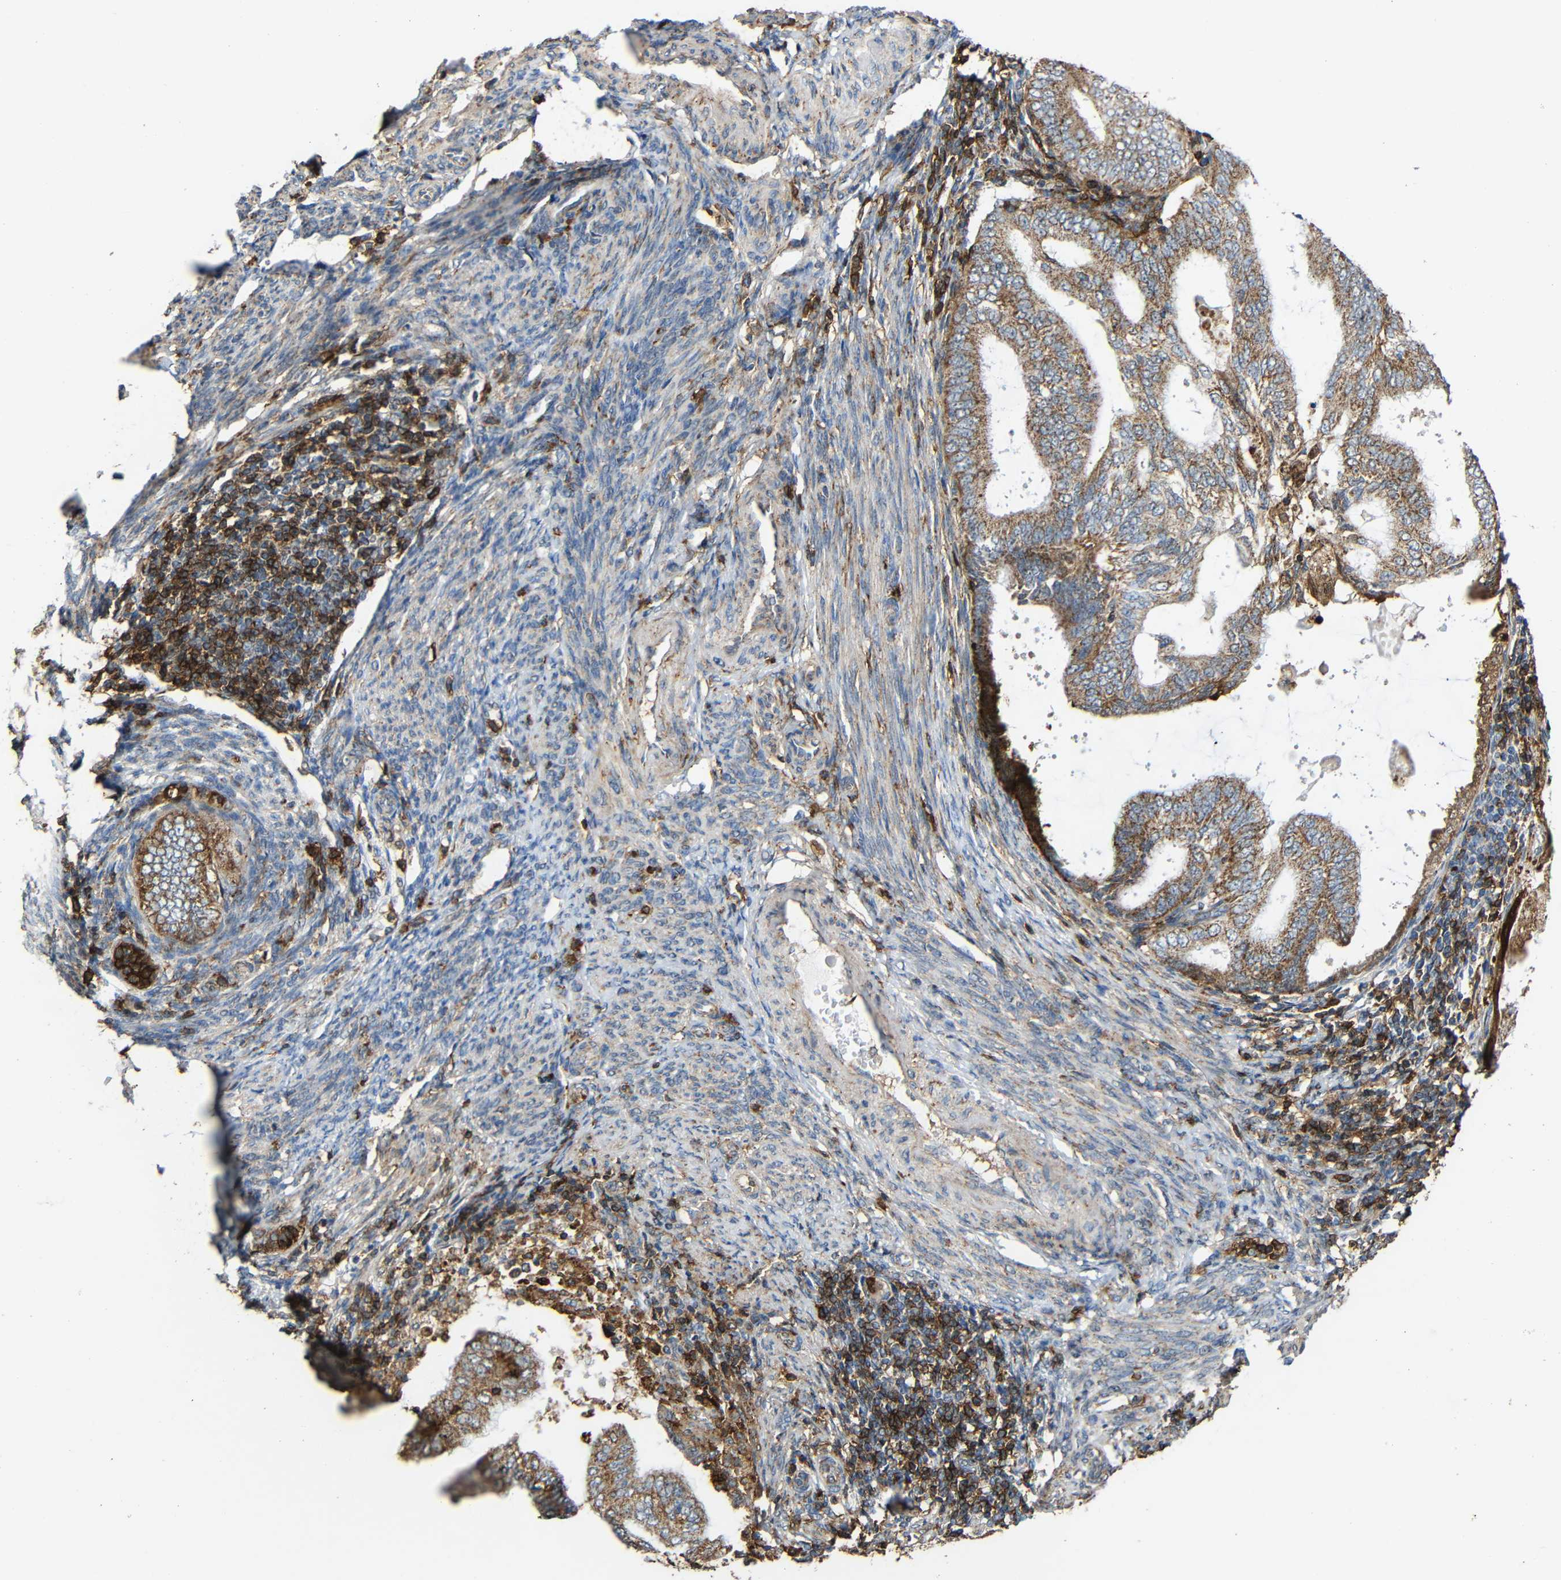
{"staining": {"intensity": "moderate", "quantity": ">75%", "location": "cytoplasmic/membranous"}, "tissue": "endometrial cancer", "cell_type": "Tumor cells", "image_type": "cancer", "snomed": [{"axis": "morphology", "description": "Adenocarcinoma, NOS"}, {"axis": "topography", "description": "Endometrium"}], "caption": "Immunohistochemical staining of endometrial cancer (adenocarcinoma) shows medium levels of moderate cytoplasmic/membranous expression in approximately >75% of tumor cells.", "gene": "C1GALT1", "patient": {"sex": "female", "age": 58}}